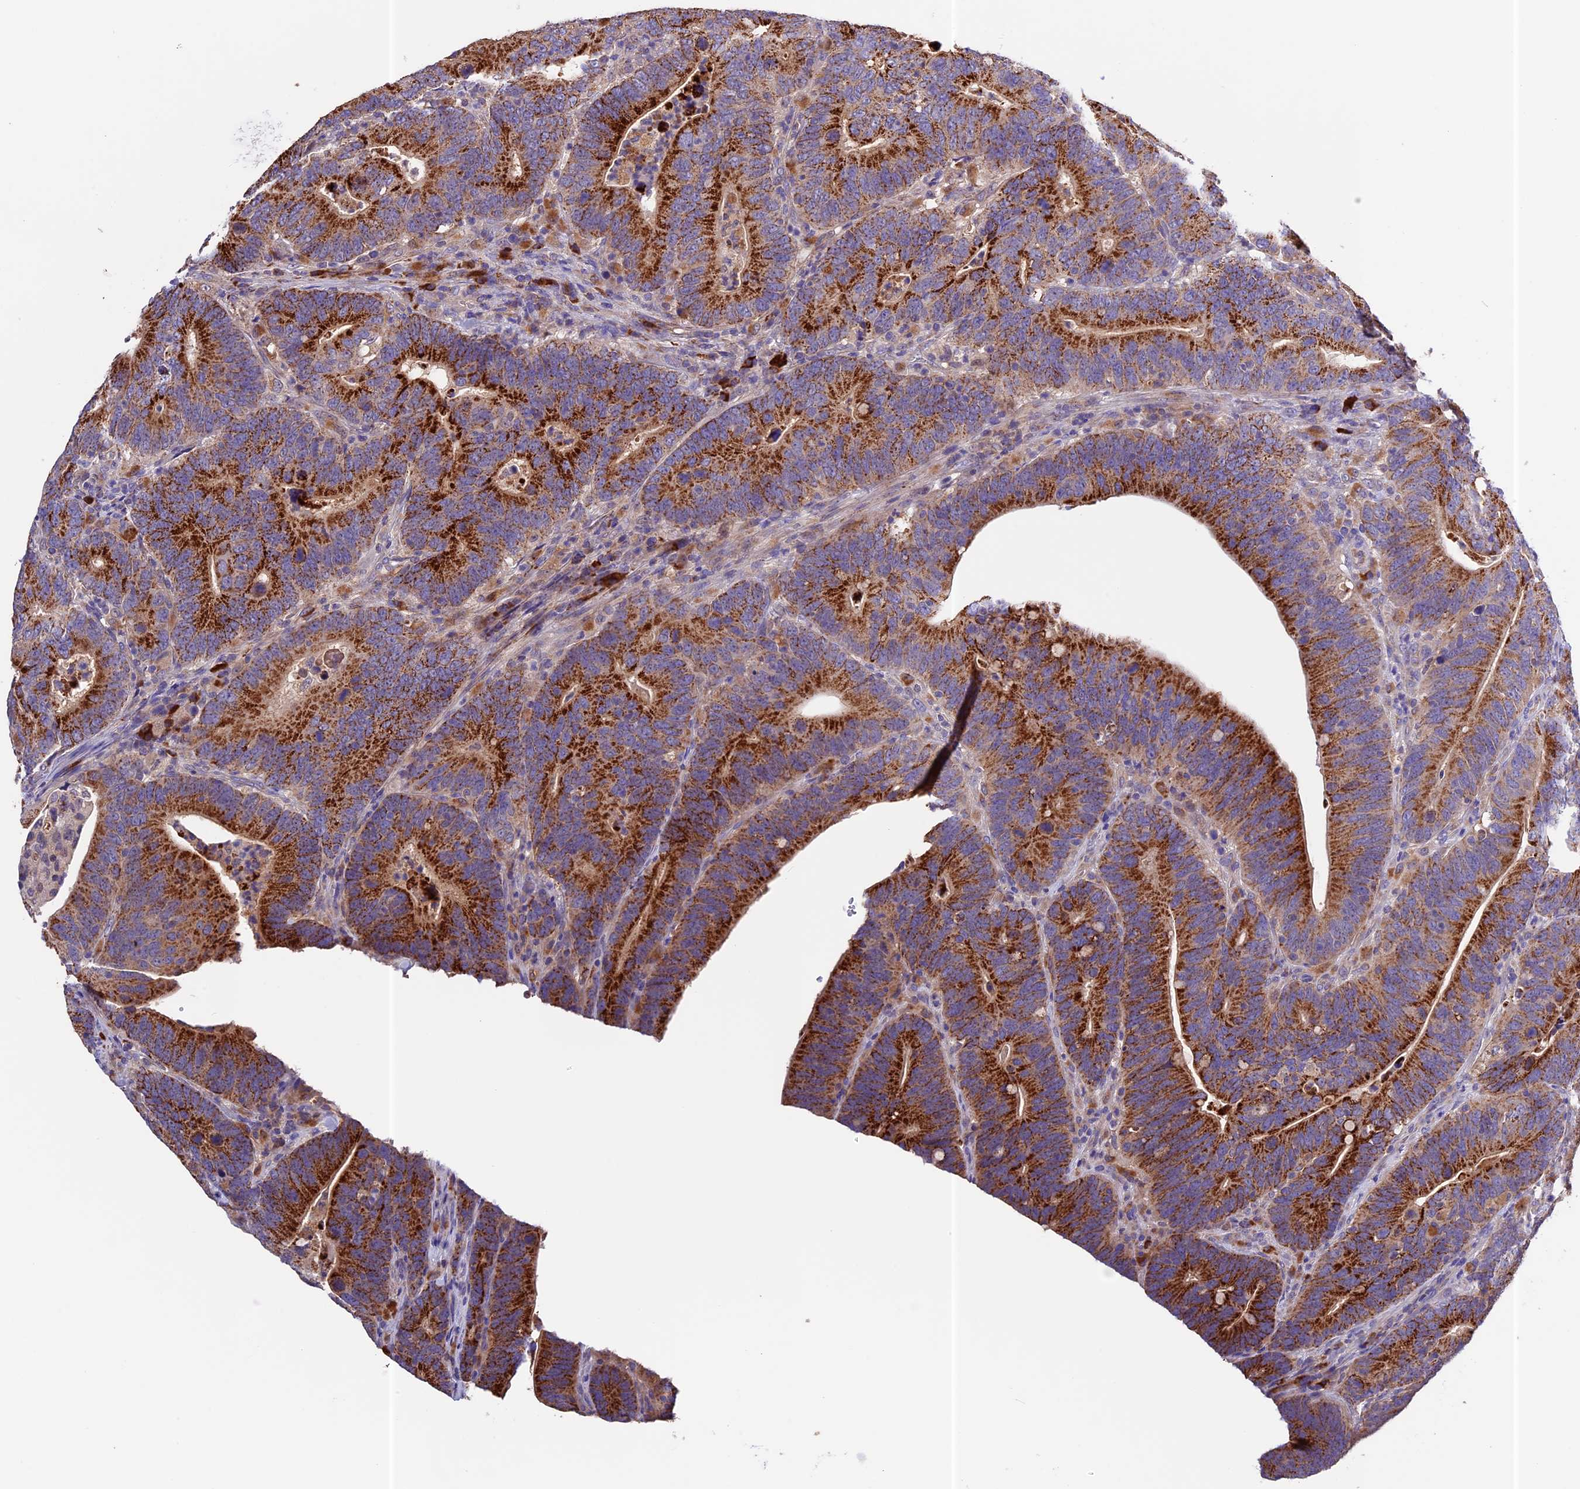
{"staining": {"intensity": "strong", "quantity": ">75%", "location": "cytoplasmic/membranous"}, "tissue": "colorectal cancer", "cell_type": "Tumor cells", "image_type": "cancer", "snomed": [{"axis": "morphology", "description": "Adenocarcinoma, NOS"}, {"axis": "topography", "description": "Colon"}], "caption": "About >75% of tumor cells in human adenocarcinoma (colorectal) show strong cytoplasmic/membranous protein staining as visualized by brown immunohistochemical staining.", "gene": "METTL22", "patient": {"sex": "female", "age": 66}}